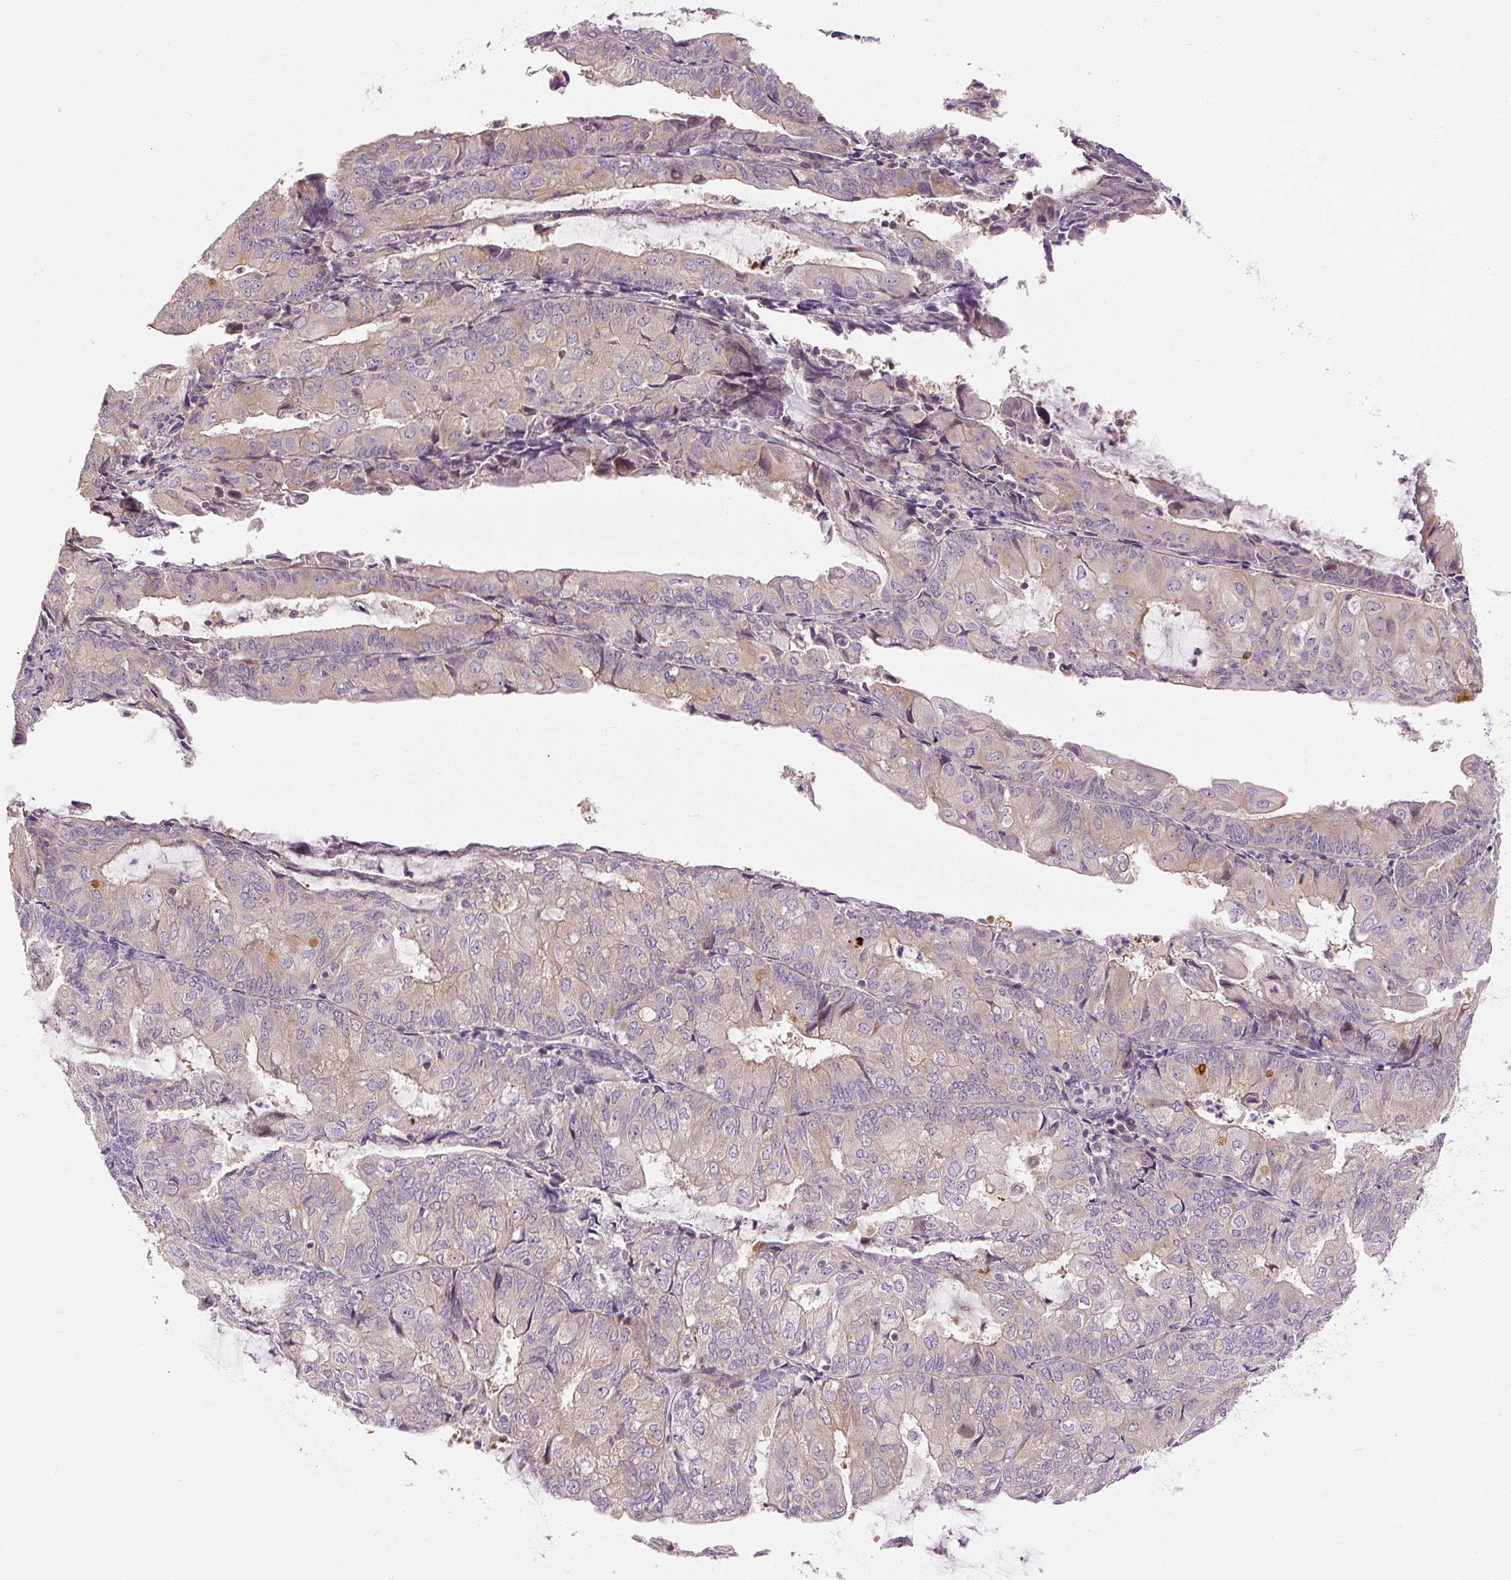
{"staining": {"intensity": "weak", "quantity": "<25%", "location": "cytoplasmic/membranous"}, "tissue": "endometrial cancer", "cell_type": "Tumor cells", "image_type": "cancer", "snomed": [{"axis": "morphology", "description": "Adenocarcinoma, NOS"}, {"axis": "topography", "description": "Endometrium"}], "caption": "Immunohistochemistry image of neoplastic tissue: adenocarcinoma (endometrial) stained with DAB reveals no significant protein positivity in tumor cells.", "gene": "RB1CC1", "patient": {"sex": "female", "age": 81}}